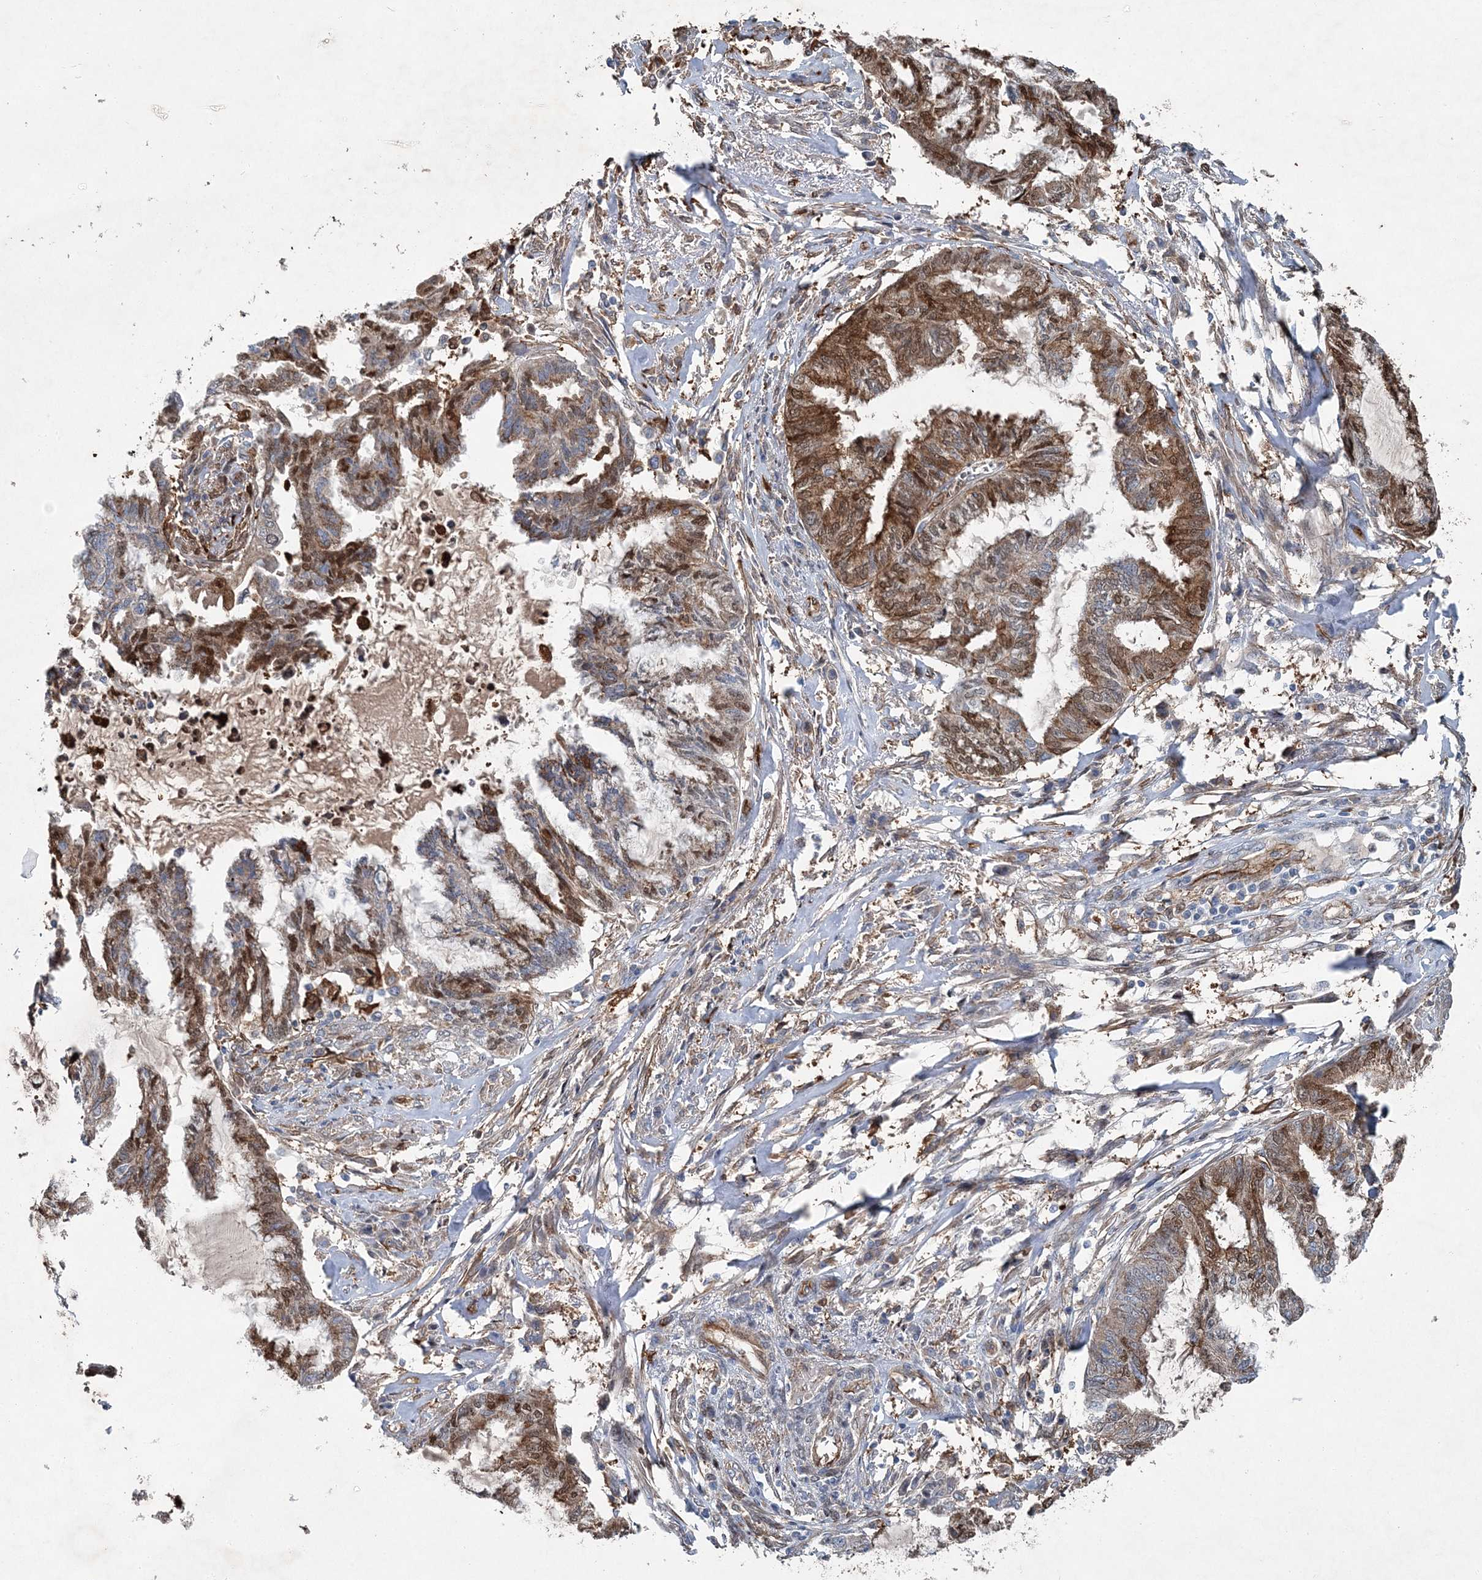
{"staining": {"intensity": "moderate", "quantity": ">75%", "location": "cytoplasmic/membranous,nuclear"}, "tissue": "endometrial cancer", "cell_type": "Tumor cells", "image_type": "cancer", "snomed": [{"axis": "morphology", "description": "Adenocarcinoma, NOS"}, {"axis": "topography", "description": "Endometrium"}], "caption": "Immunohistochemical staining of endometrial cancer (adenocarcinoma) displays medium levels of moderate cytoplasmic/membranous and nuclear expression in approximately >75% of tumor cells. The staining was performed using DAB (3,3'-diaminobenzidine), with brown indicating positive protein expression. Nuclei are stained blue with hematoxylin.", "gene": "SPOPL", "patient": {"sex": "female", "age": 86}}